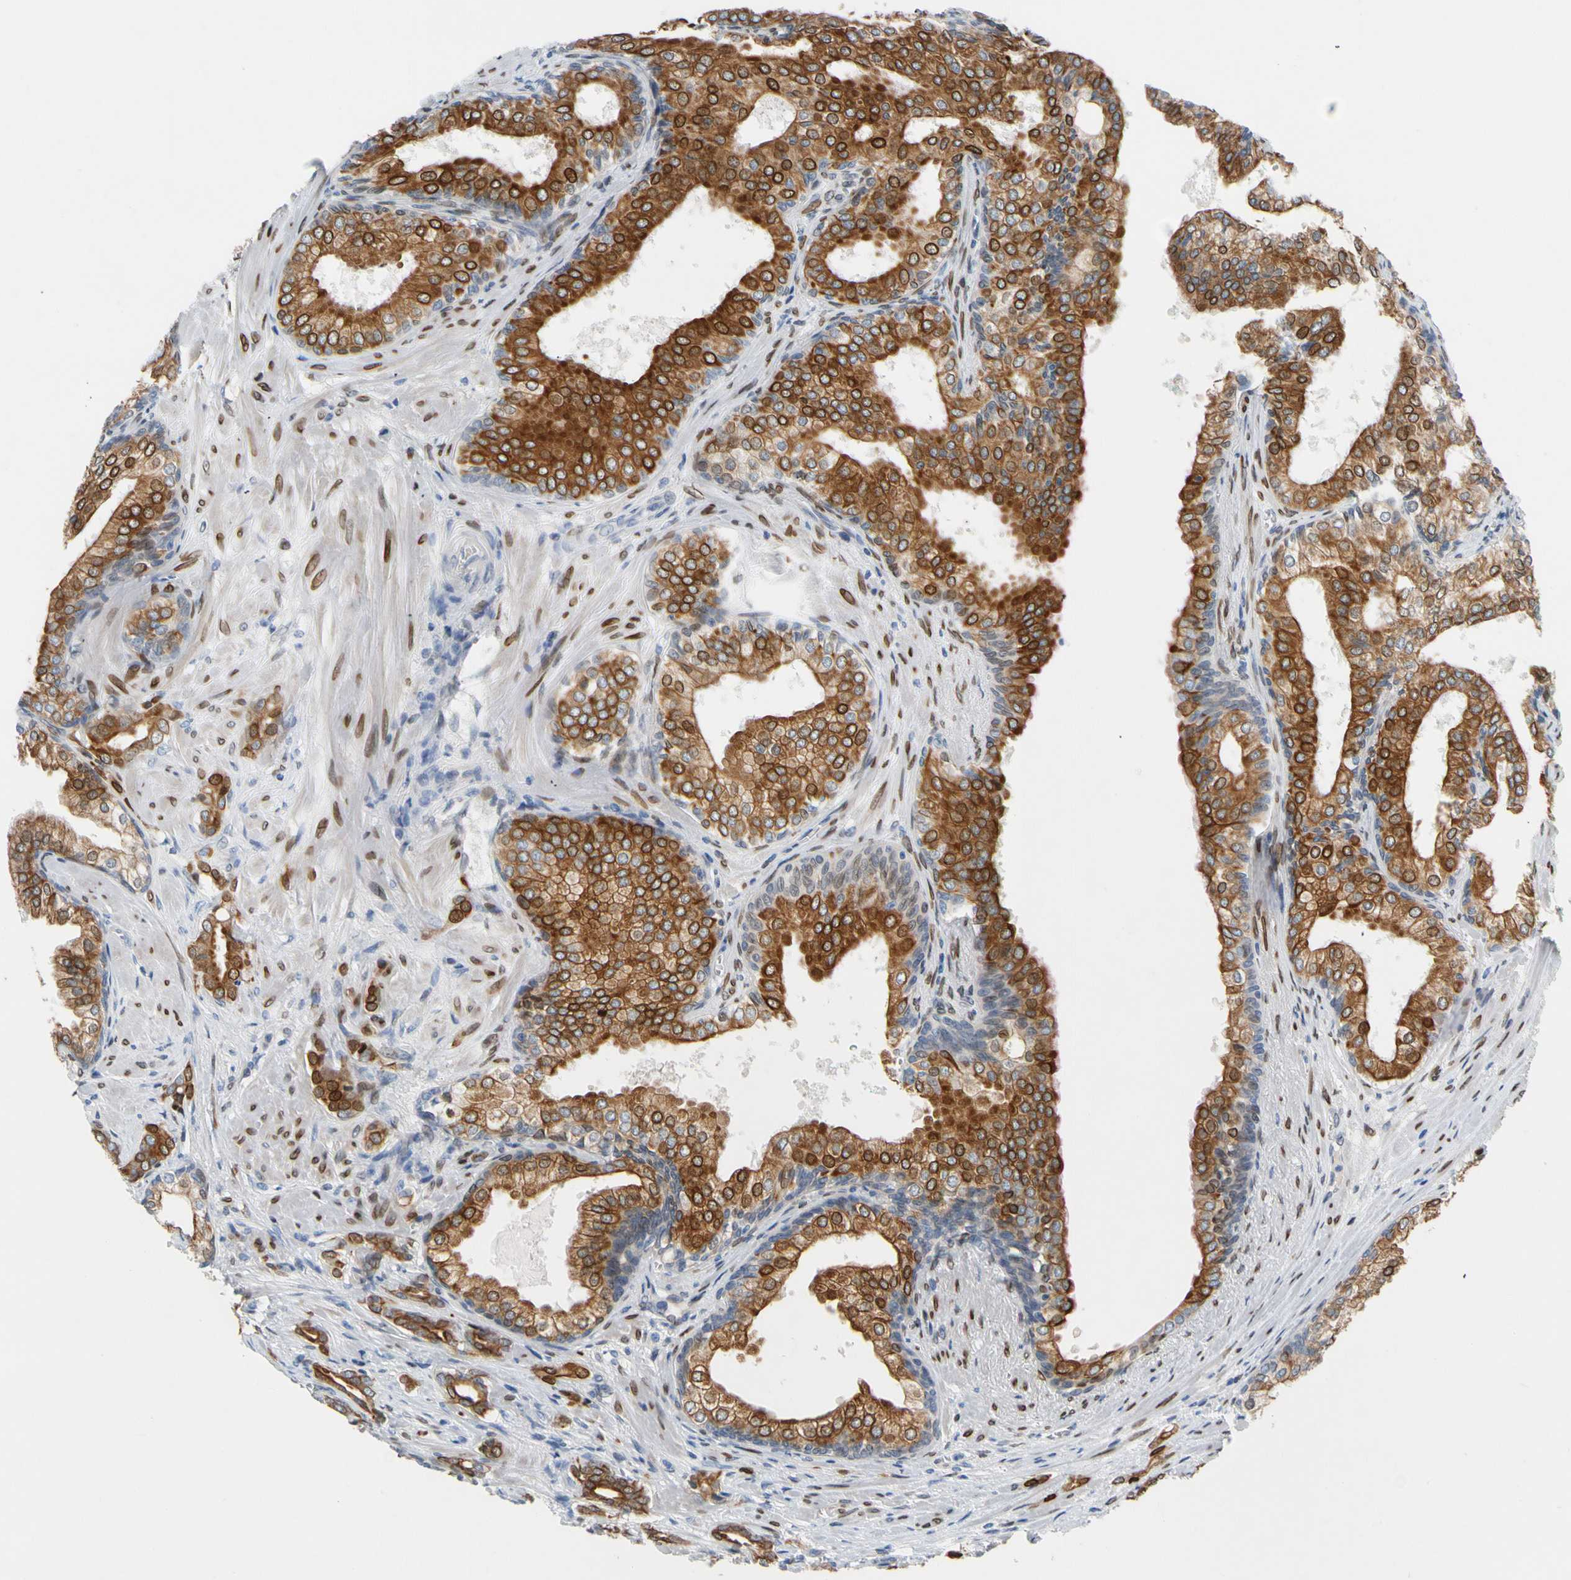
{"staining": {"intensity": "strong", "quantity": ">75%", "location": "cytoplasmic/membranous"}, "tissue": "prostate cancer", "cell_type": "Tumor cells", "image_type": "cancer", "snomed": [{"axis": "morphology", "description": "Adenocarcinoma, High grade"}, {"axis": "topography", "description": "Prostate"}], "caption": "An immunohistochemistry (IHC) histopathology image of neoplastic tissue is shown. Protein staining in brown labels strong cytoplasmic/membranous positivity in high-grade adenocarcinoma (prostate) within tumor cells.", "gene": "ZNF132", "patient": {"sex": "male", "age": 64}}